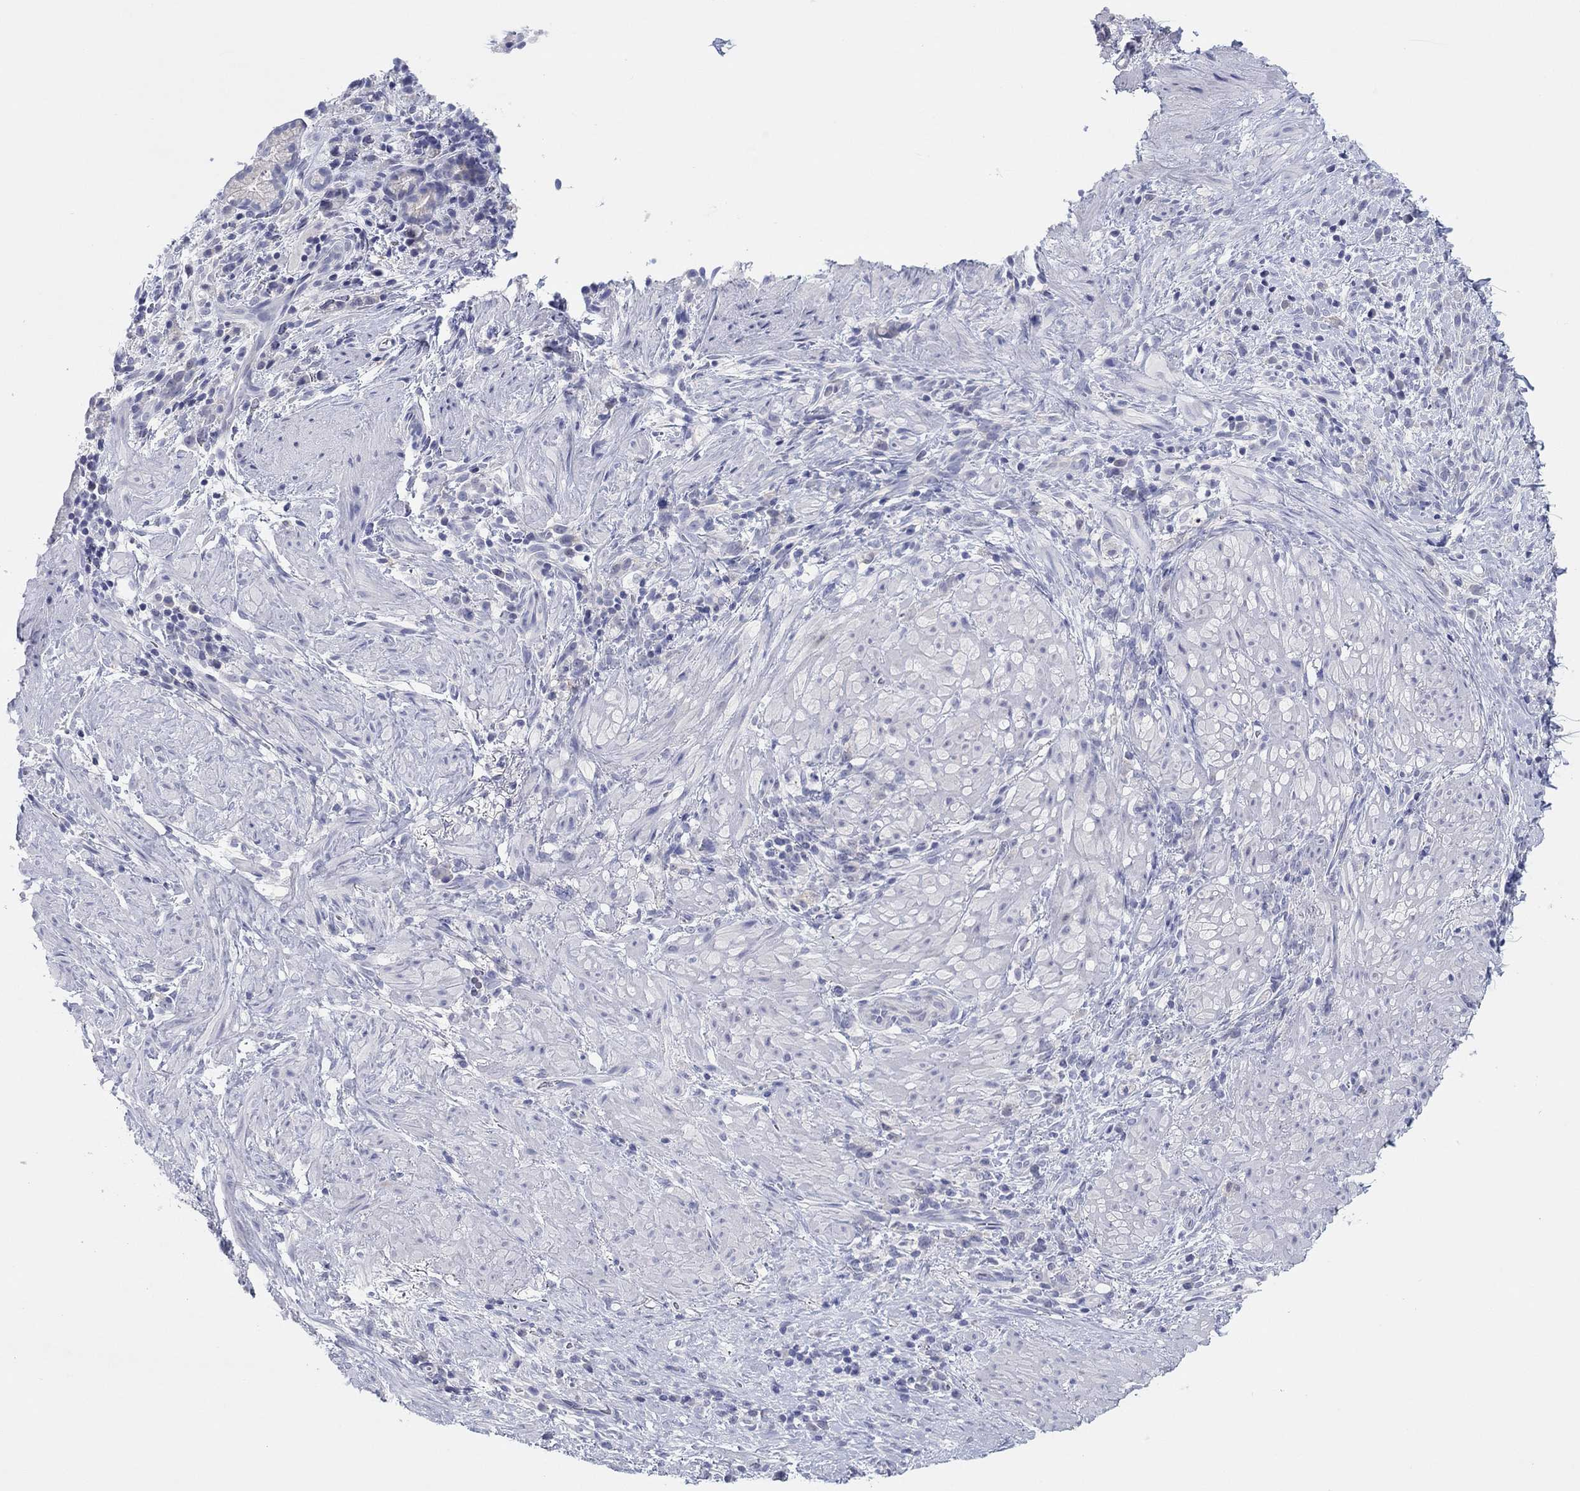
{"staining": {"intensity": "negative", "quantity": "none", "location": "none"}, "tissue": "stomach cancer", "cell_type": "Tumor cells", "image_type": "cancer", "snomed": [{"axis": "morphology", "description": "Adenocarcinoma, NOS"}, {"axis": "topography", "description": "Stomach"}], "caption": "The immunohistochemistry photomicrograph has no significant expression in tumor cells of stomach cancer tissue.", "gene": "CPNE6", "patient": {"sex": "female", "age": 57}}